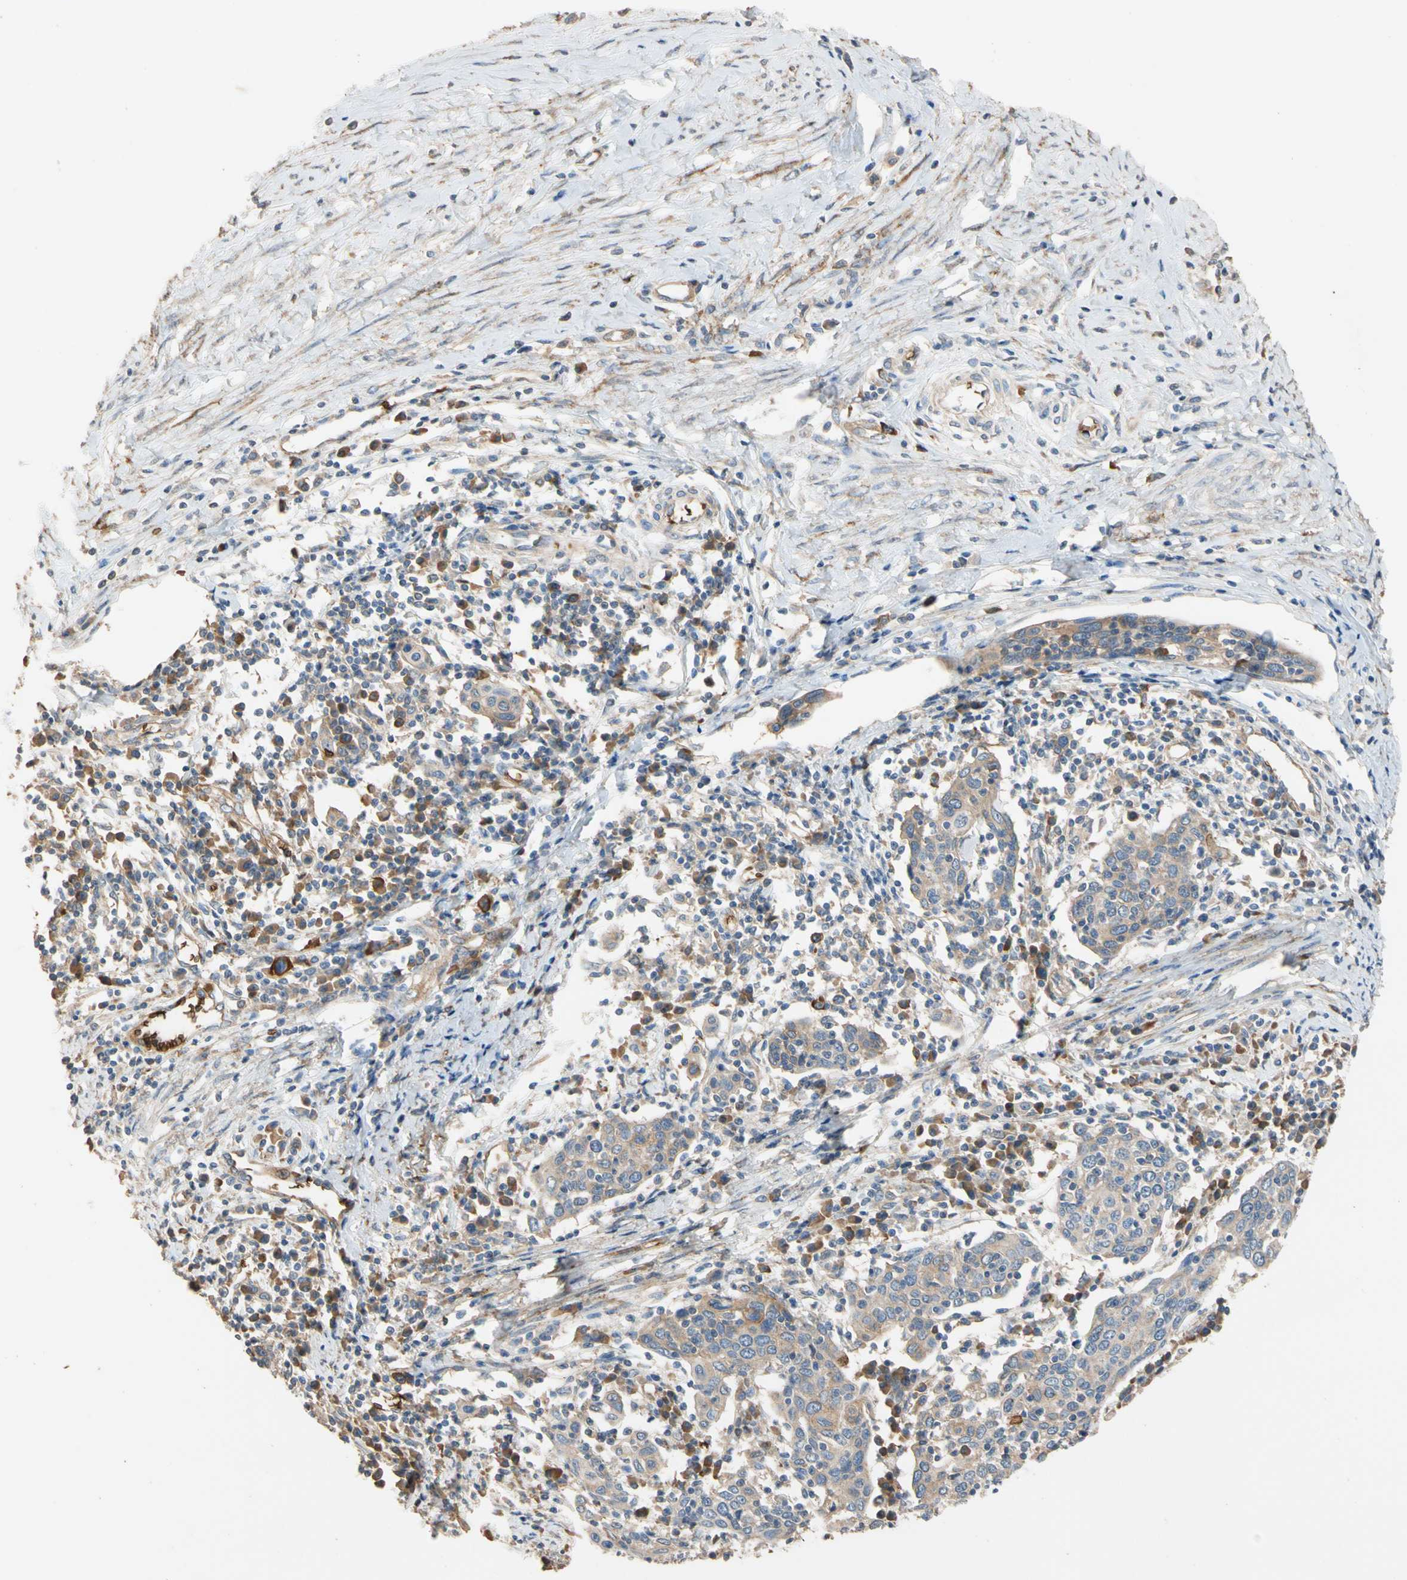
{"staining": {"intensity": "weak", "quantity": "<25%", "location": "cytoplasmic/membranous"}, "tissue": "cervical cancer", "cell_type": "Tumor cells", "image_type": "cancer", "snomed": [{"axis": "morphology", "description": "Squamous cell carcinoma, NOS"}, {"axis": "topography", "description": "Cervix"}], "caption": "This is an immunohistochemistry photomicrograph of human cervical squamous cell carcinoma. There is no positivity in tumor cells.", "gene": "RIOK2", "patient": {"sex": "female", "age": 40}}